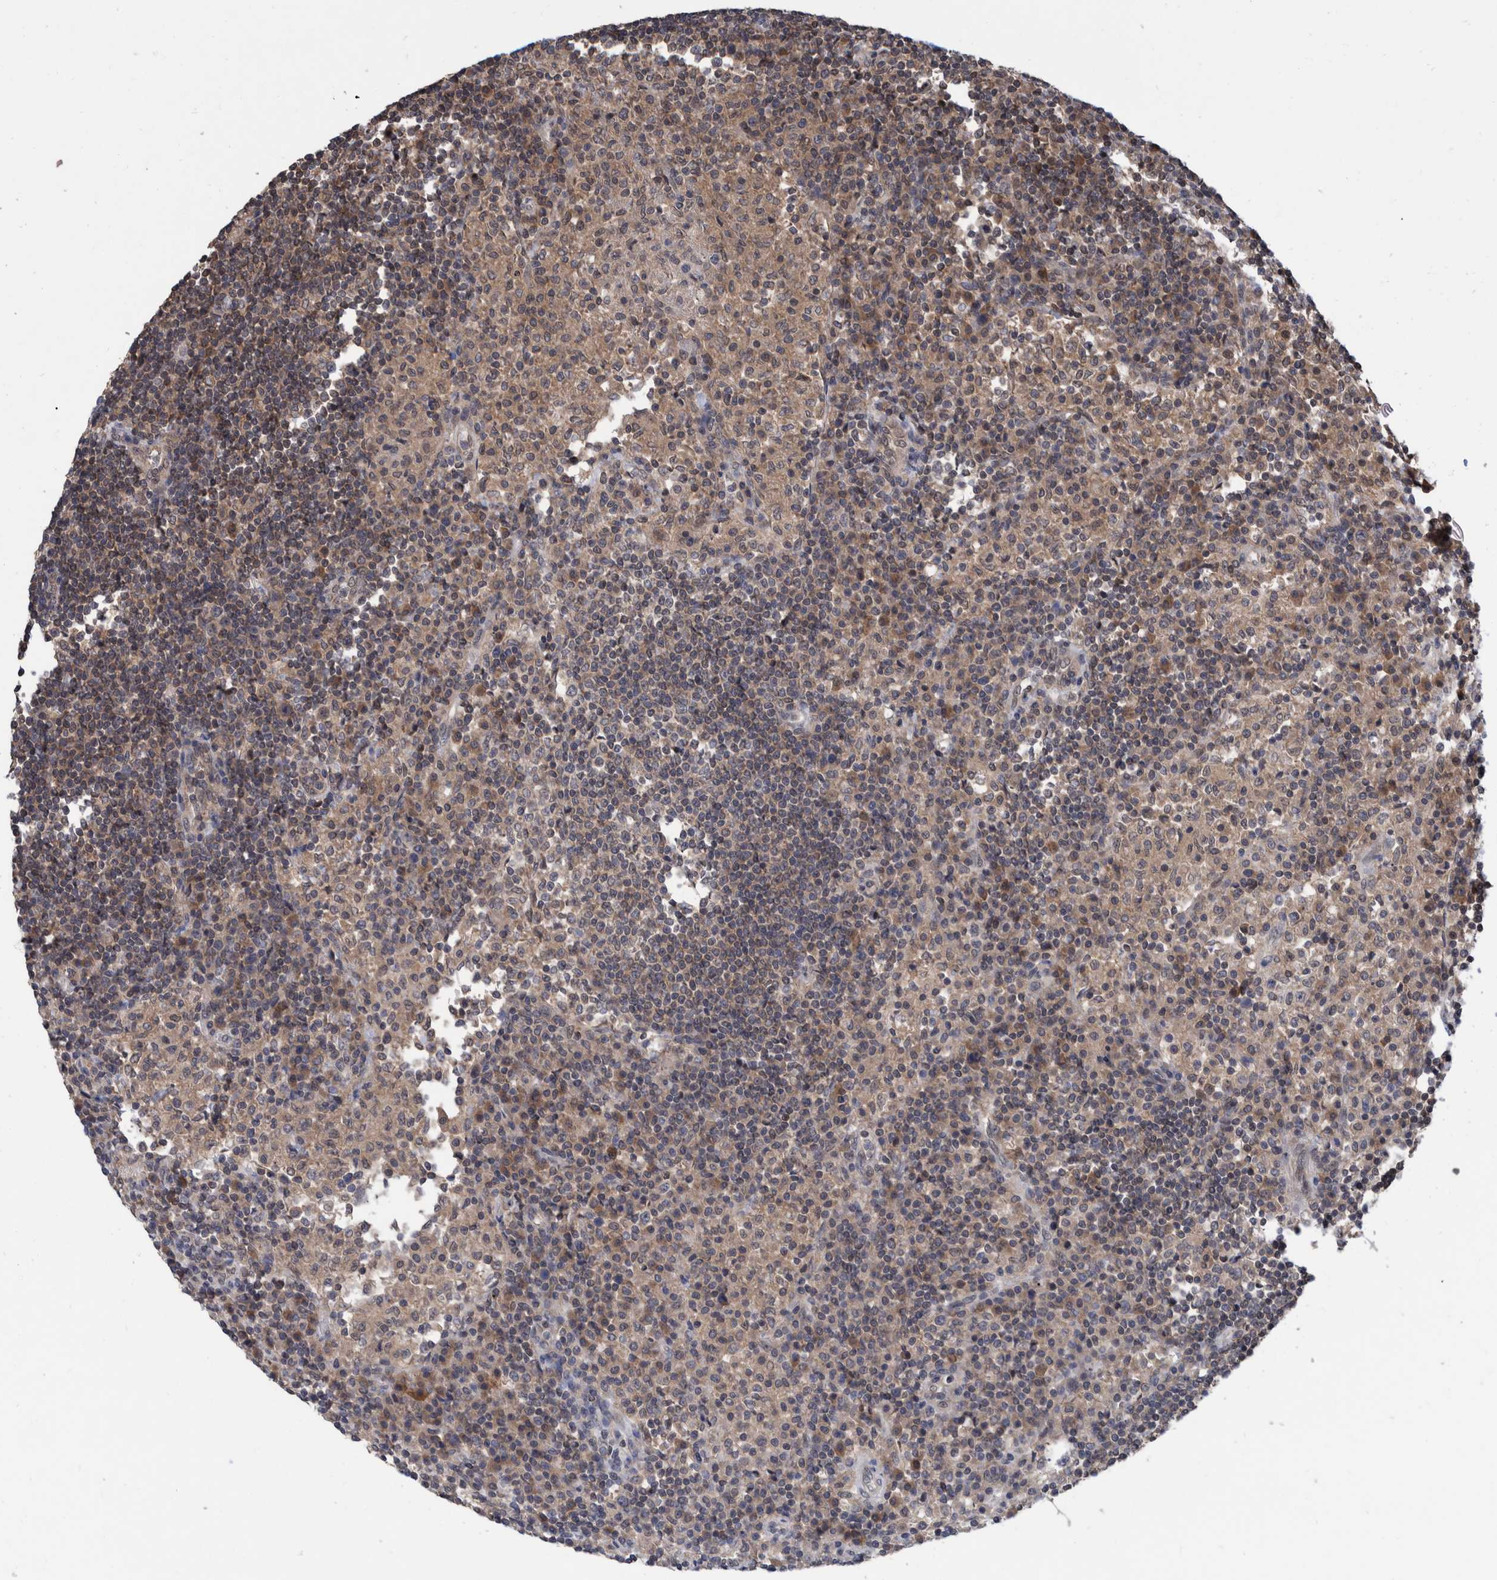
{"staining": {"intensity": "weak", "quantity": ">75%", "location": "cytoplasmic/membranous"}, "tissue": "lymph node", "cell_type": "Germinal center cells", "image_type": "normal", "snomed": [{"axis": "morphology", "description": "Normal tissue, NOS"}, {"axis": "topography", "description": "Lymph node"}], "caption": "Germinal center cells demonstrate low levels of weak cytoplasmic/membranous expression in about >75% of cells in benign lymph node. Nuclei are stained in blue.", "gene": "PLPBP", "patient": {"sex": "female", "age": 53}}